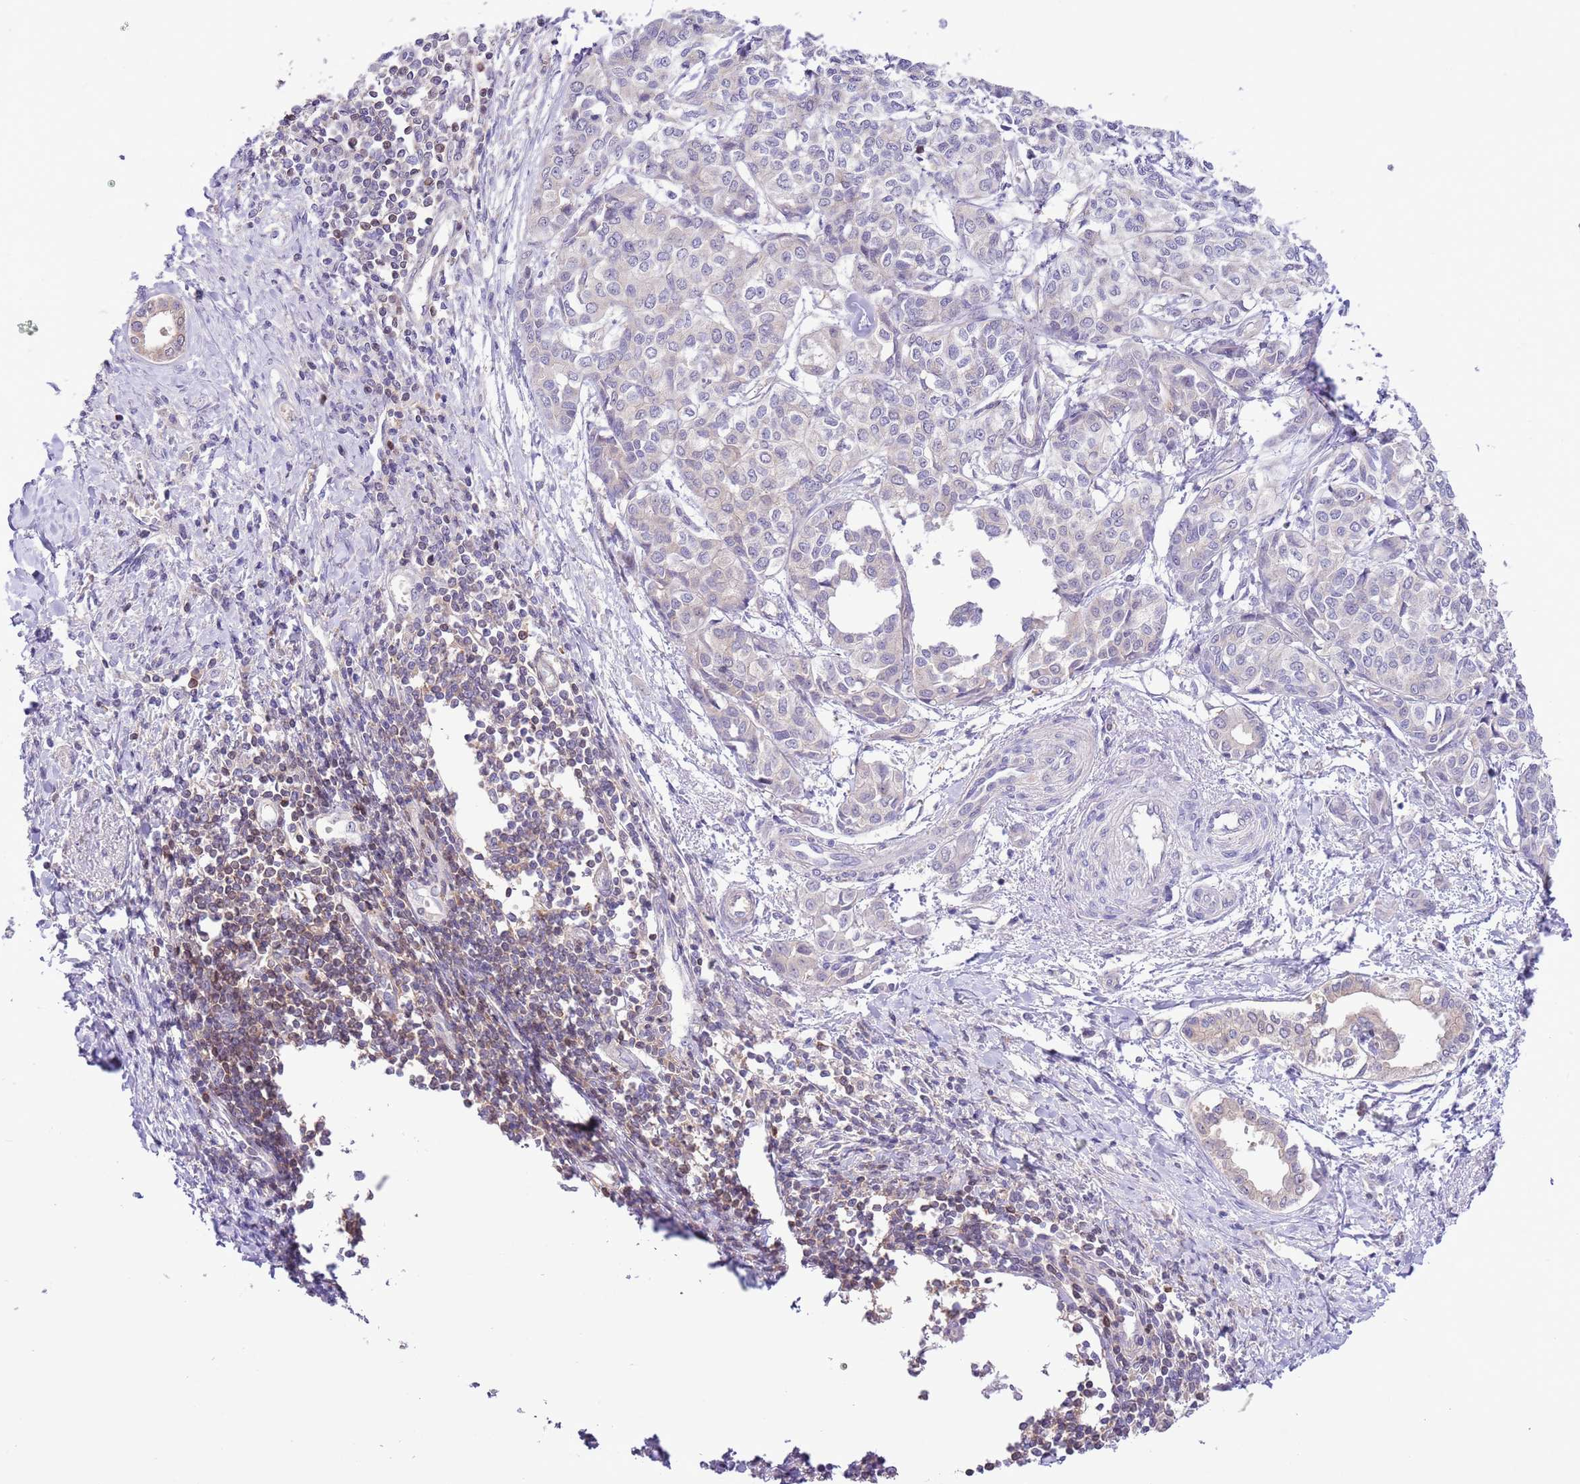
{"staining": {"intensity": "negative", "quantity": "none", "location": "none"}, "tissue": "liver cancer", "cell_type": "Tumor cells", "image_type": "cancer", "snomed": [{"axis": "morphology", "description": "Cholangiocarcinoma"}, {"axis": "topography", "description": "Liver"}], "caption": "A histopathology image of human liver cancer (cholangiocarcinoma) is negative for staining in tumor cells. The staining was performed using DAB to visualize the protein expression in brown, while the nuclei were stained in blue with hematoxylin (Magnification: 20x).", "gene": "PRR32", "patient": {"sex": "female", "age": 77}}